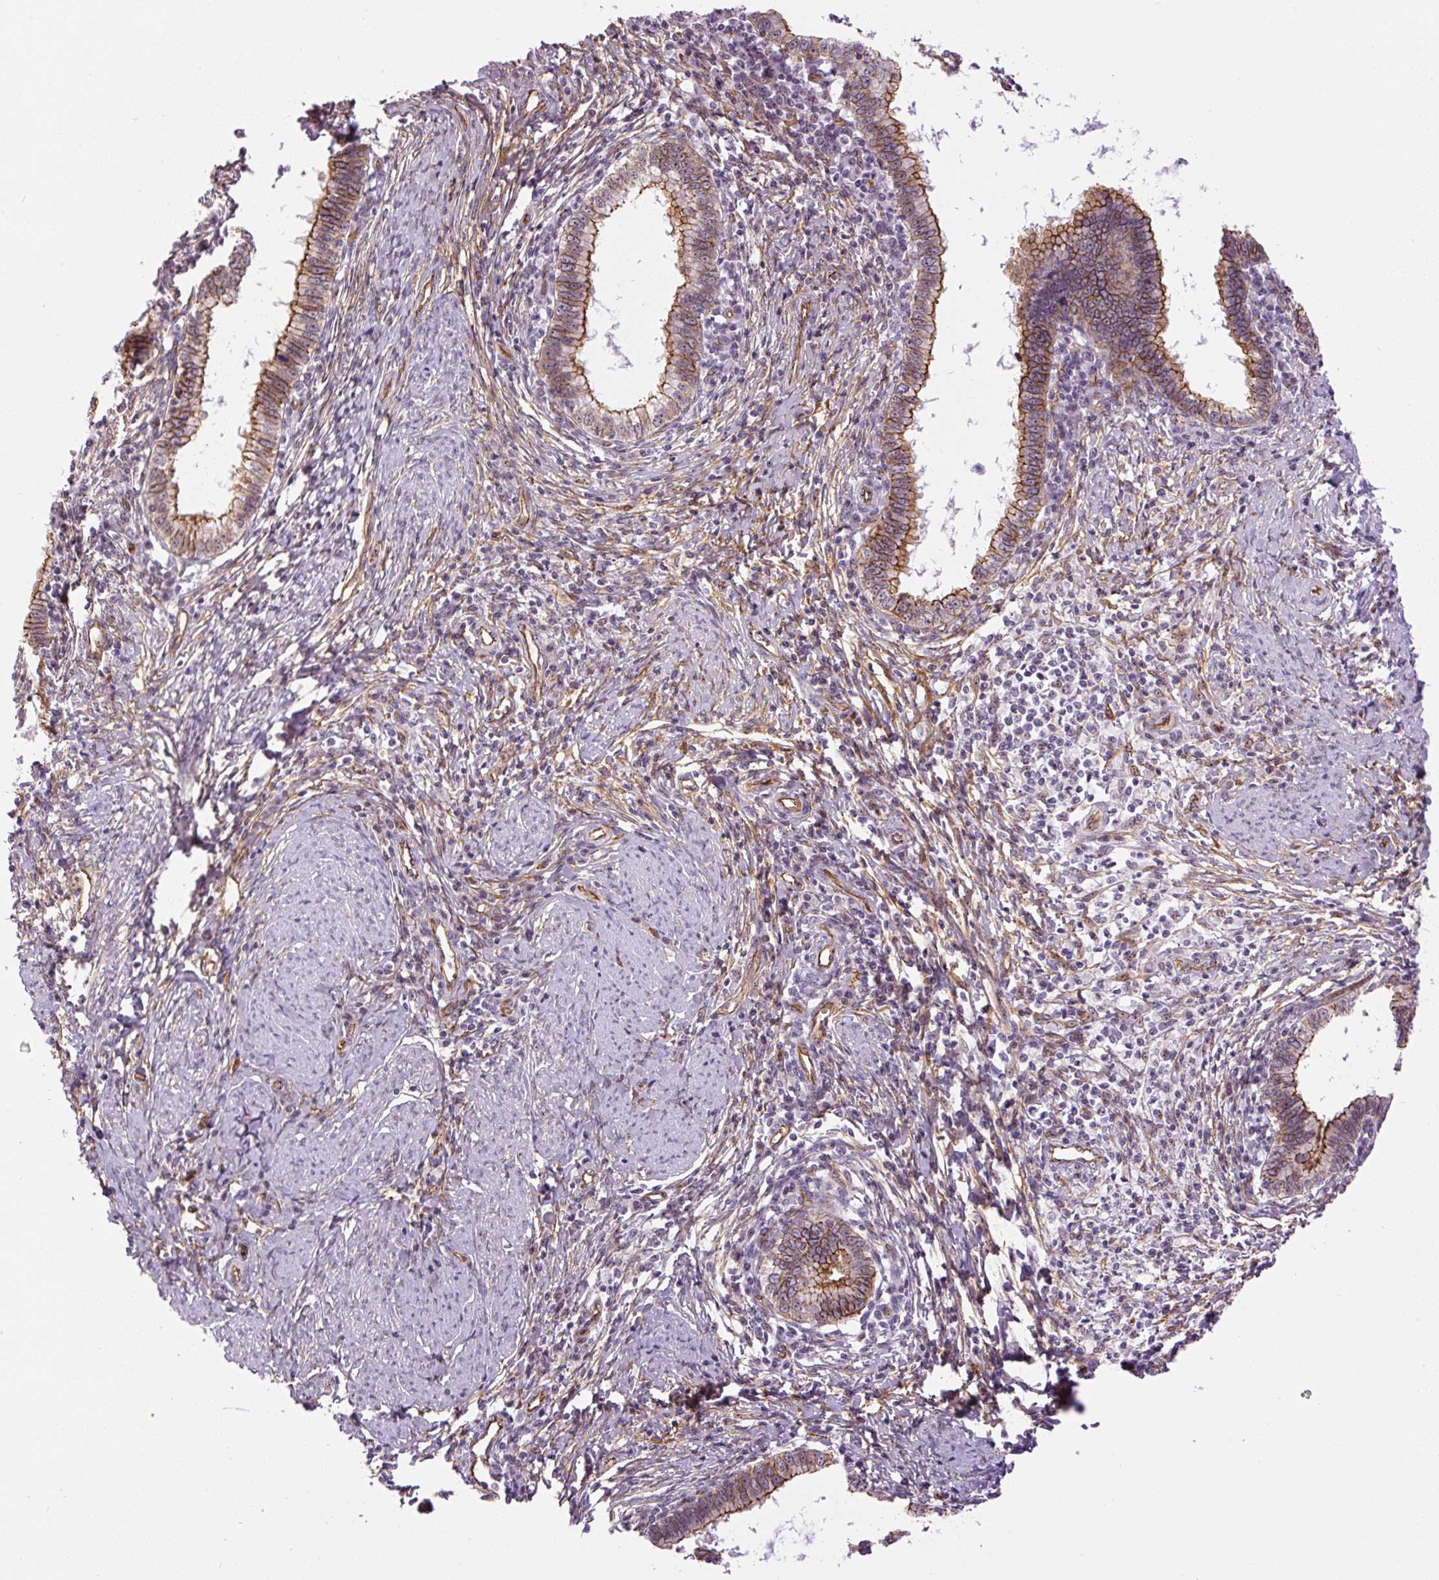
{"staining": {"intensity": "moderate", "quantity": ">75%", "location": "cytoplasmic/membranous"}, "tissue": "cervical cancer", "cell_type": "Tumor cells", "image_type": "cancer", "snomed": [{"axis": "morphology", "description": "Adenocarcinoma, NOS"}, {"axis": "topography", "description": "Cervix"}], "caption": "This is an image of immunohistochemistry (IHC) staining of cervical cancer (adenocarcinoma), which shows moderate staining in the cytoplasmic/membranous of tumor cells.", "gene": "MYO5C", "patient": {"sex": "female", "age": 36}}